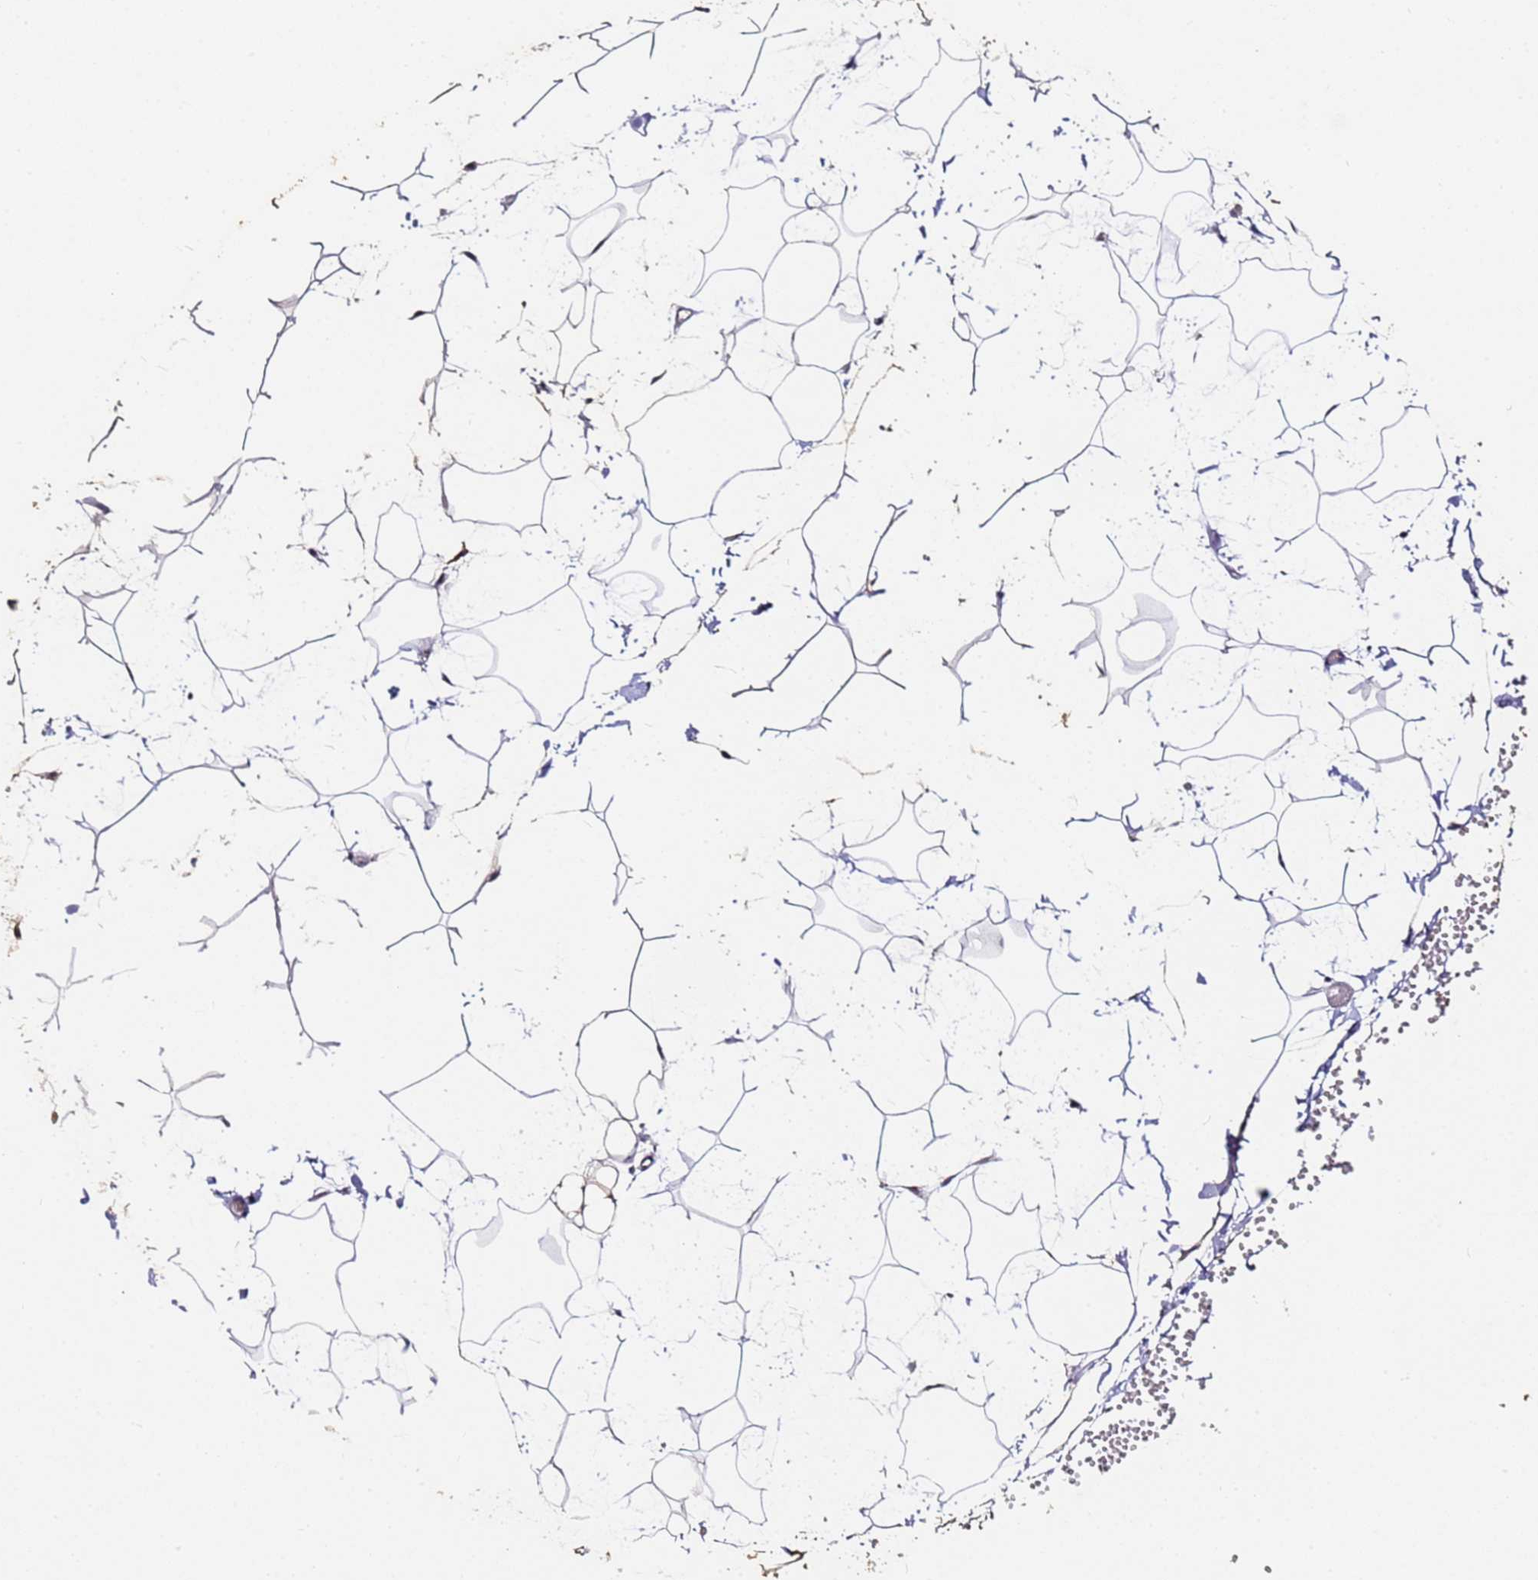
{"staining": {"intensity": "negative", "quantity": "none", "location": "none"}, "tissue": "adipose tissue", "cell_type": "Adipocytes", "image_type": "normal", "snomed": [{"axis": "morphology", "description": "Normal tissue, NOS"}, {"axis": "topography", "description": "Gallbladder"}, {"axis": "topography", "description": "Peripheral nerve tissue"}], "caption": "IHC micrograph of unremarkable adipose tissue stained for a protein (brown), which shows no staining in adipocytes.", "gene": "FNBP4", "patient": {"sex": "male", "age": 38}}